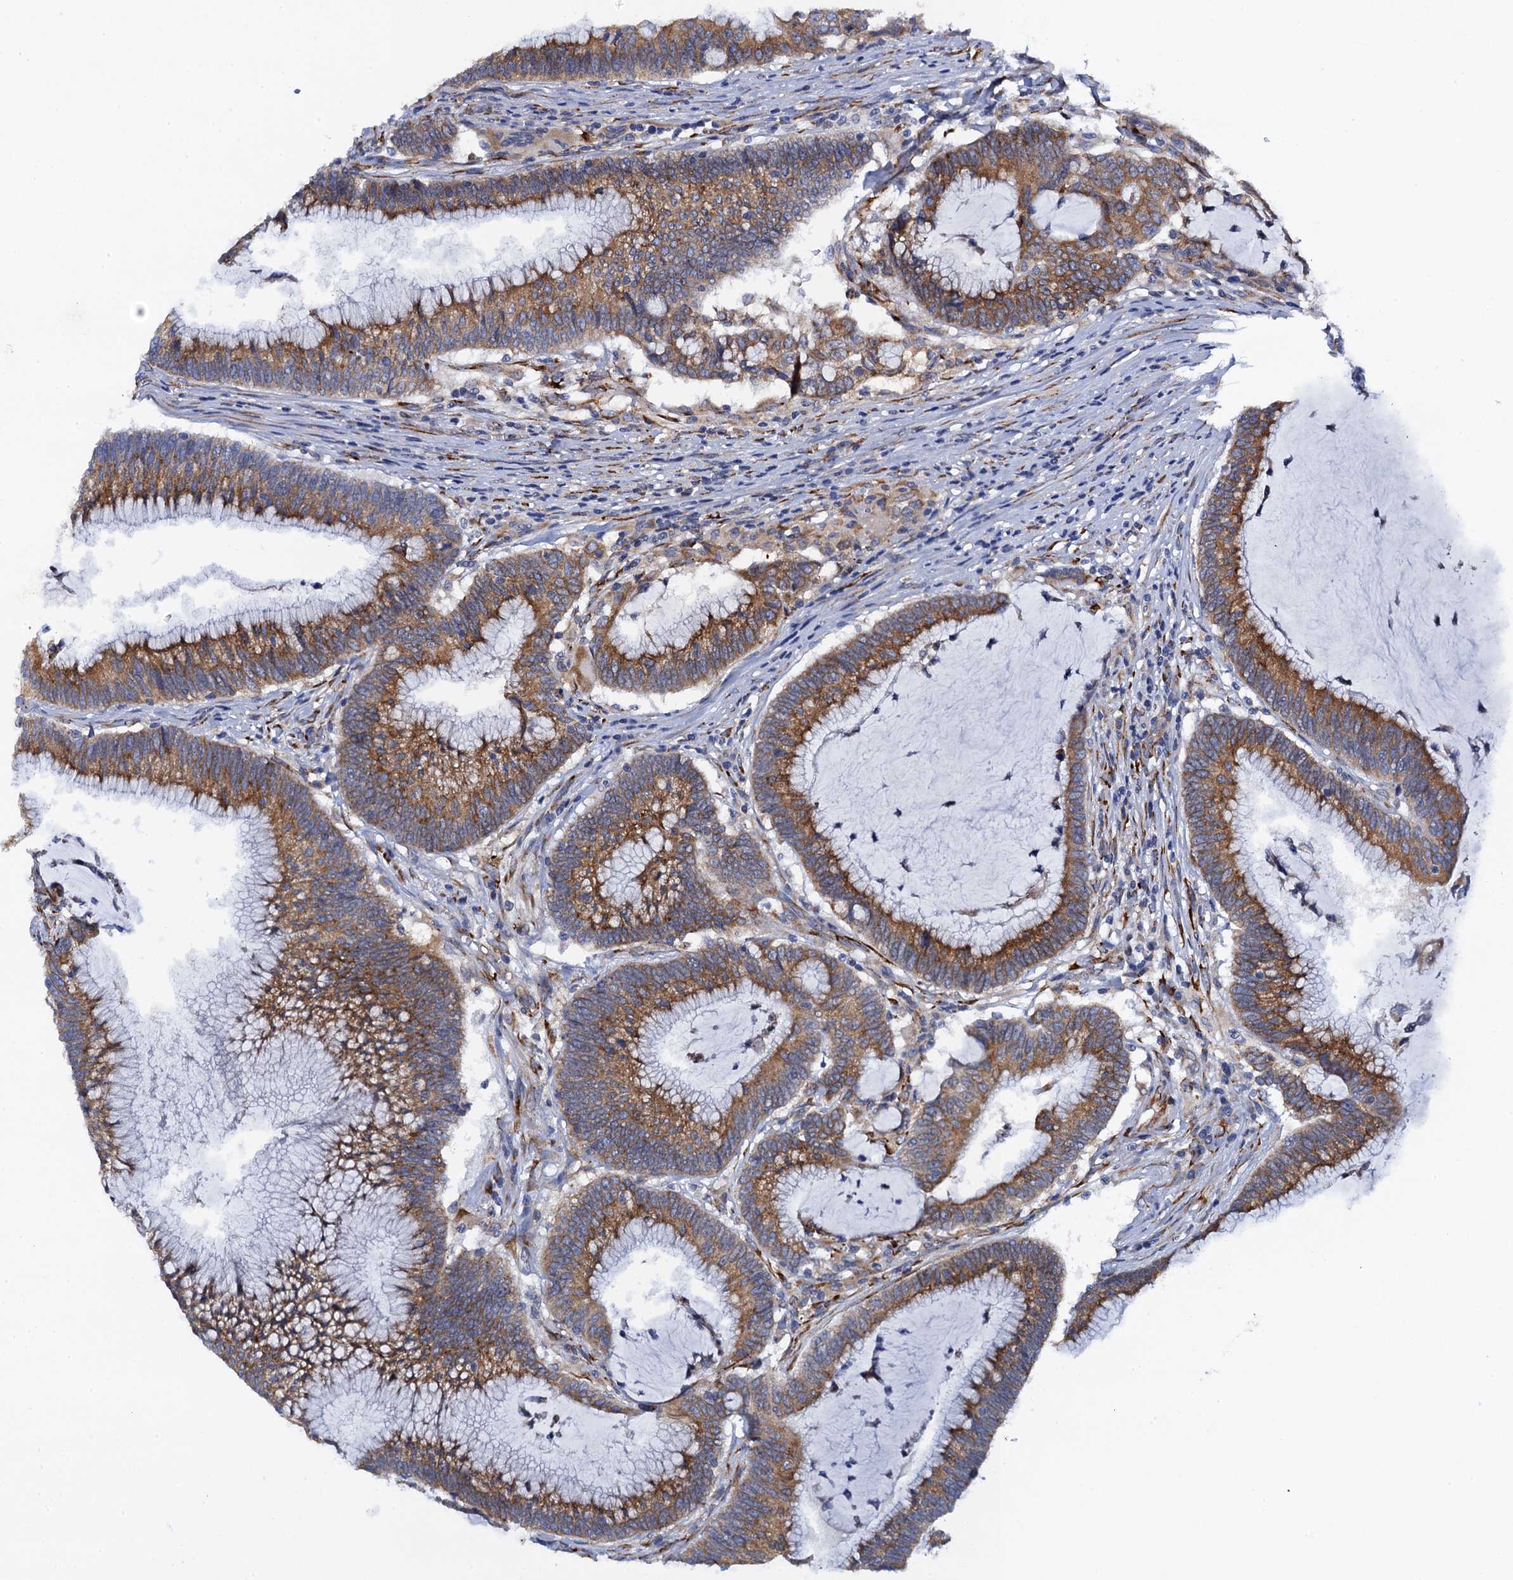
{"staining": {"intensity": "moderate", "quantity": ">75%", "location": "cytoplasmic/membranous"}, "tissue": "colorectal cancer", "cell_type": "Tumor cells", "image_type": "cancer", "snomed": [{"axis": "morphology", "description": "Adenocarcinoma, NOS"}, {"axis": "topography", "description": "Rectum"}], "caption": "Immunohistochemical staining of colorectal cancer (adenocarcinoma) demonstrates medium levels of moderate cytoplasmic/membranous staining in approximately >75% of tumor cells. Using DAB (brown) and hematoxylin (blue) stains, captured at high magnification using brightfield microscopy.", "gene": "POGLUT3", "patient": {"sex": "female", "age": 77}}